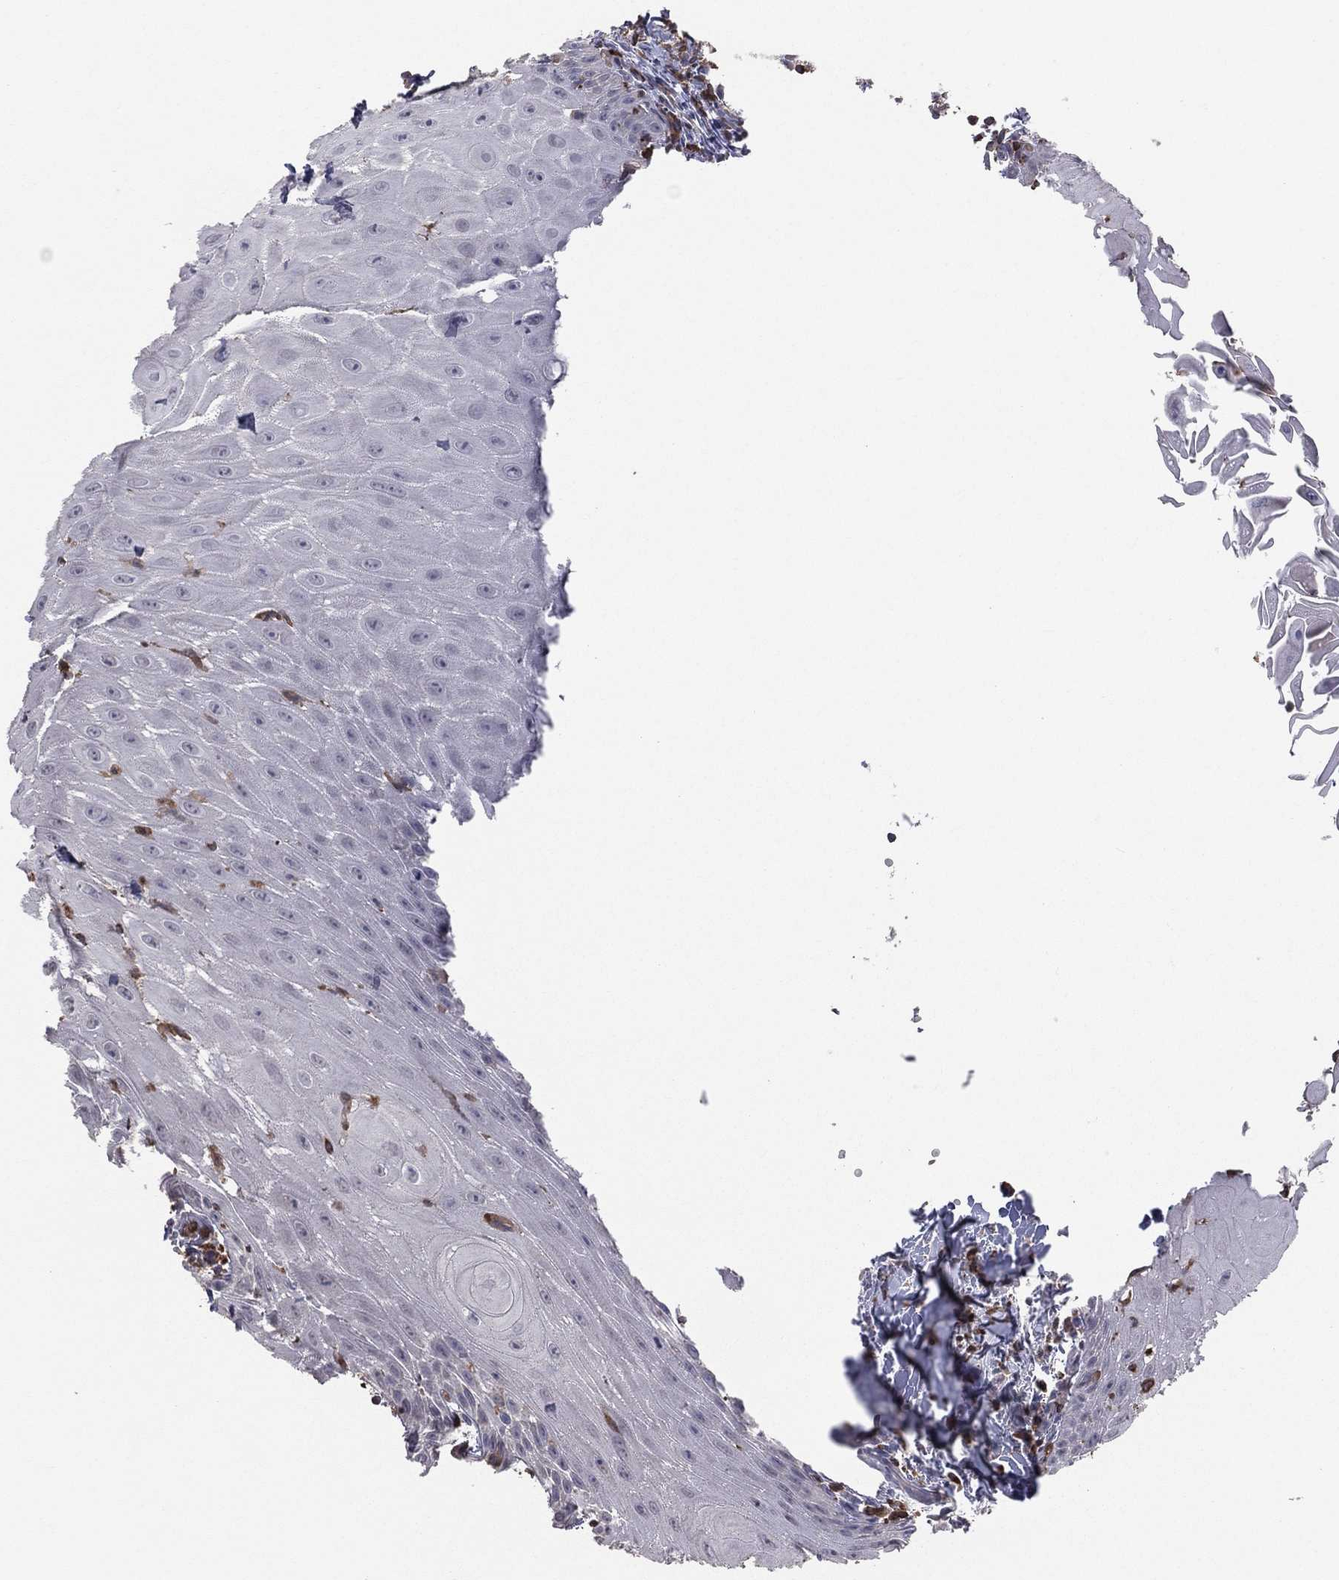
{"staining": {"intensity": "negative", "quantity": "none", "location": "none"}, "tissue": "head and neck cancer", "cell_type": "Tumor cells", "image_type": "cancer", "snomed": [{"axis": "morphology", "description": "Squamous cell carcinoma, NOS"}, {"axis": "topography", "description": "Oral tissue"}, {"axis": "topography", "description": "Head-Neck"}], "caption": "Tumor cells are negative for brown protein staining in head and neck cancer.", "gene": "PSTPIP1", "patient": {"sex": "male", "age": 58}}